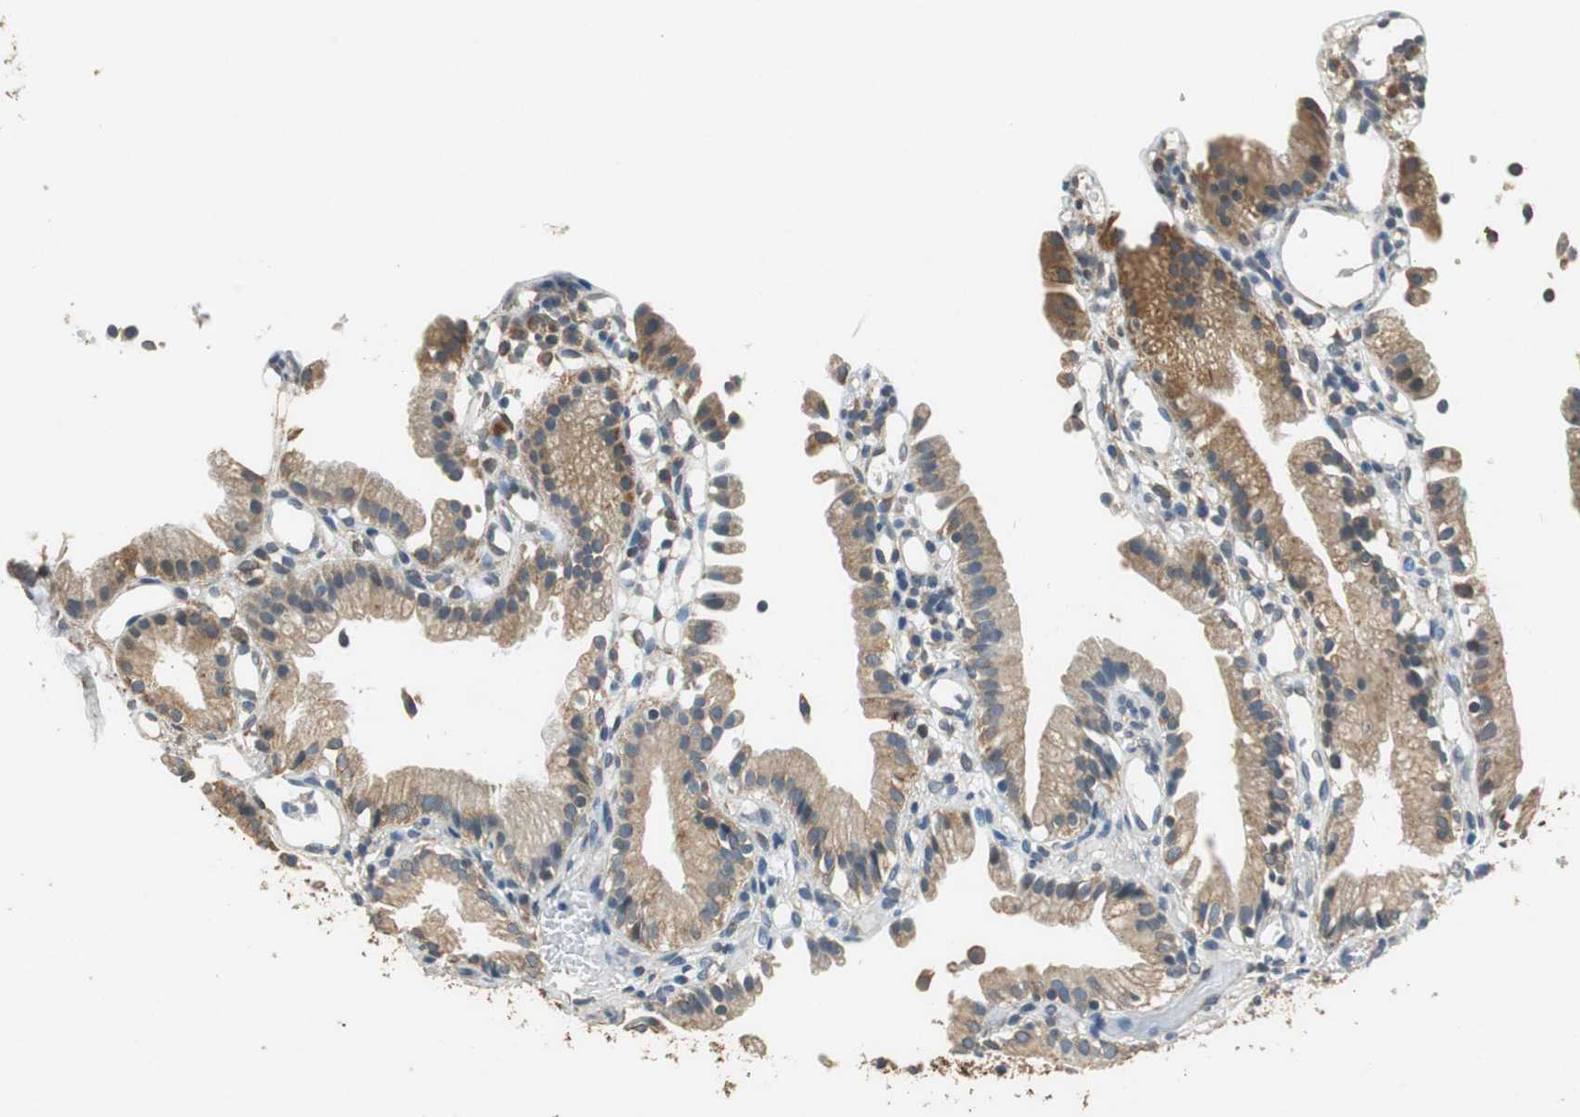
{"staining": {"intensity": "moderate", "quantity": ">75%", "location": "cytoplasmic/membranous"}, "tissue": "gallbladder", "cell_type": "Glandular cells", "image_type": "normal", "snomed": [{"axis": "morphology", "description": "Normal tissue, NOS"}, {"axis": "topography", "description": "Gallbladder"}], "caption": "Benign gallbladder reveals moderate cytoplasmic/membranous expression in approximately >75% of glandular cells.", "gene": "ALDH4A1", "patient": {"sex": "male", "age": 65}}